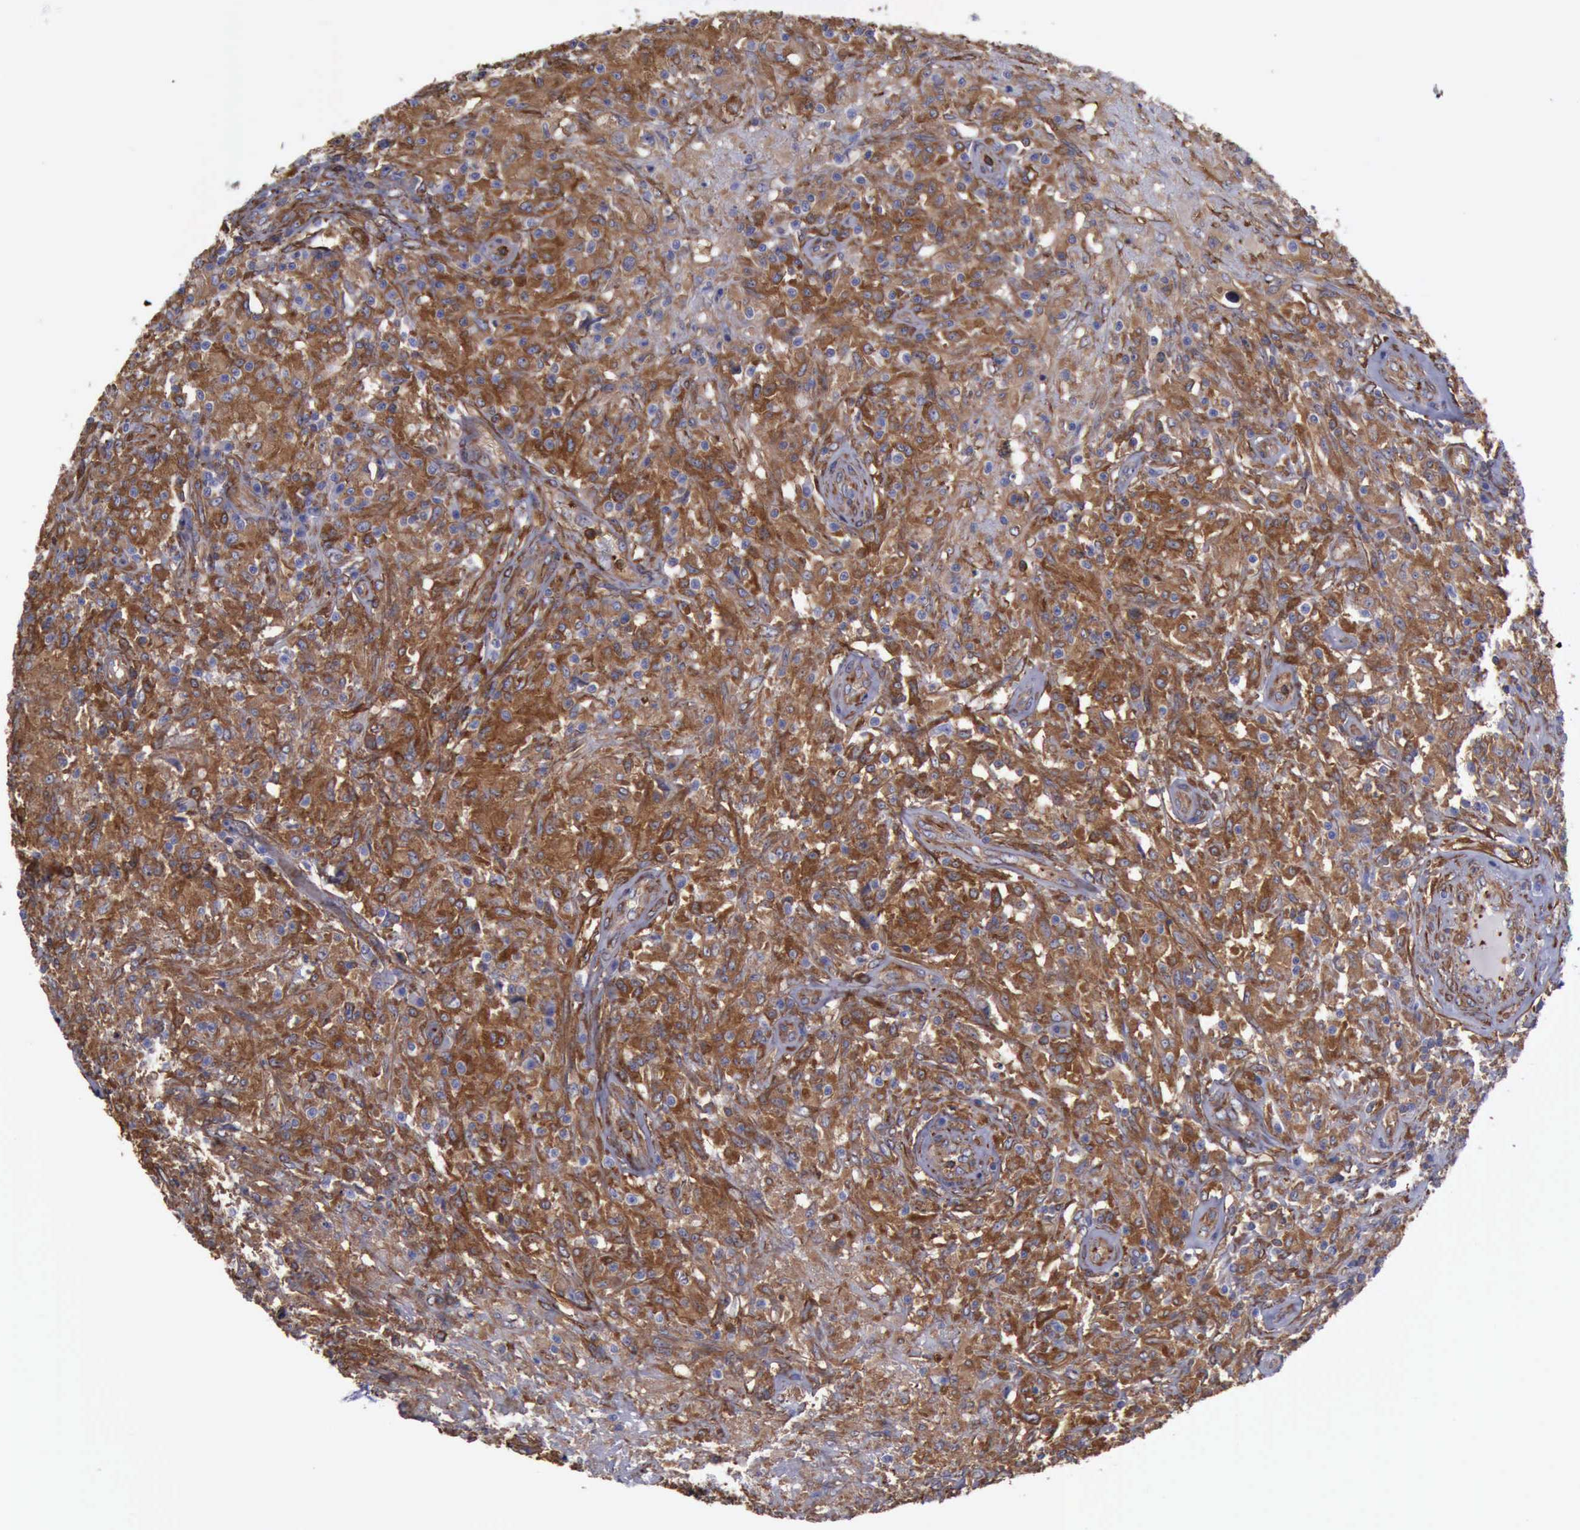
{"staining": {"intensity": "strong", "quantity": ">75%", "location": "cytoplasmic/membranous"}, "tissue": "testis cancer", "cell_type": "Tumor cells", "image_type": "cancer", "snomed": [{"axis": "morphology", "description": "Seminoma, NOS"}, {"axis": "topography", "description": "Testis"}], "caption": "This image reveals seminoma (testis) stained with IHC to label a protein in brown. The cytoplasmic/membranous of tumor cells show strong positivity for the protein. Nuclei are counter-stained blue.", "gene": "FLNA", "patient": {"sex": "male", "age": 34}}